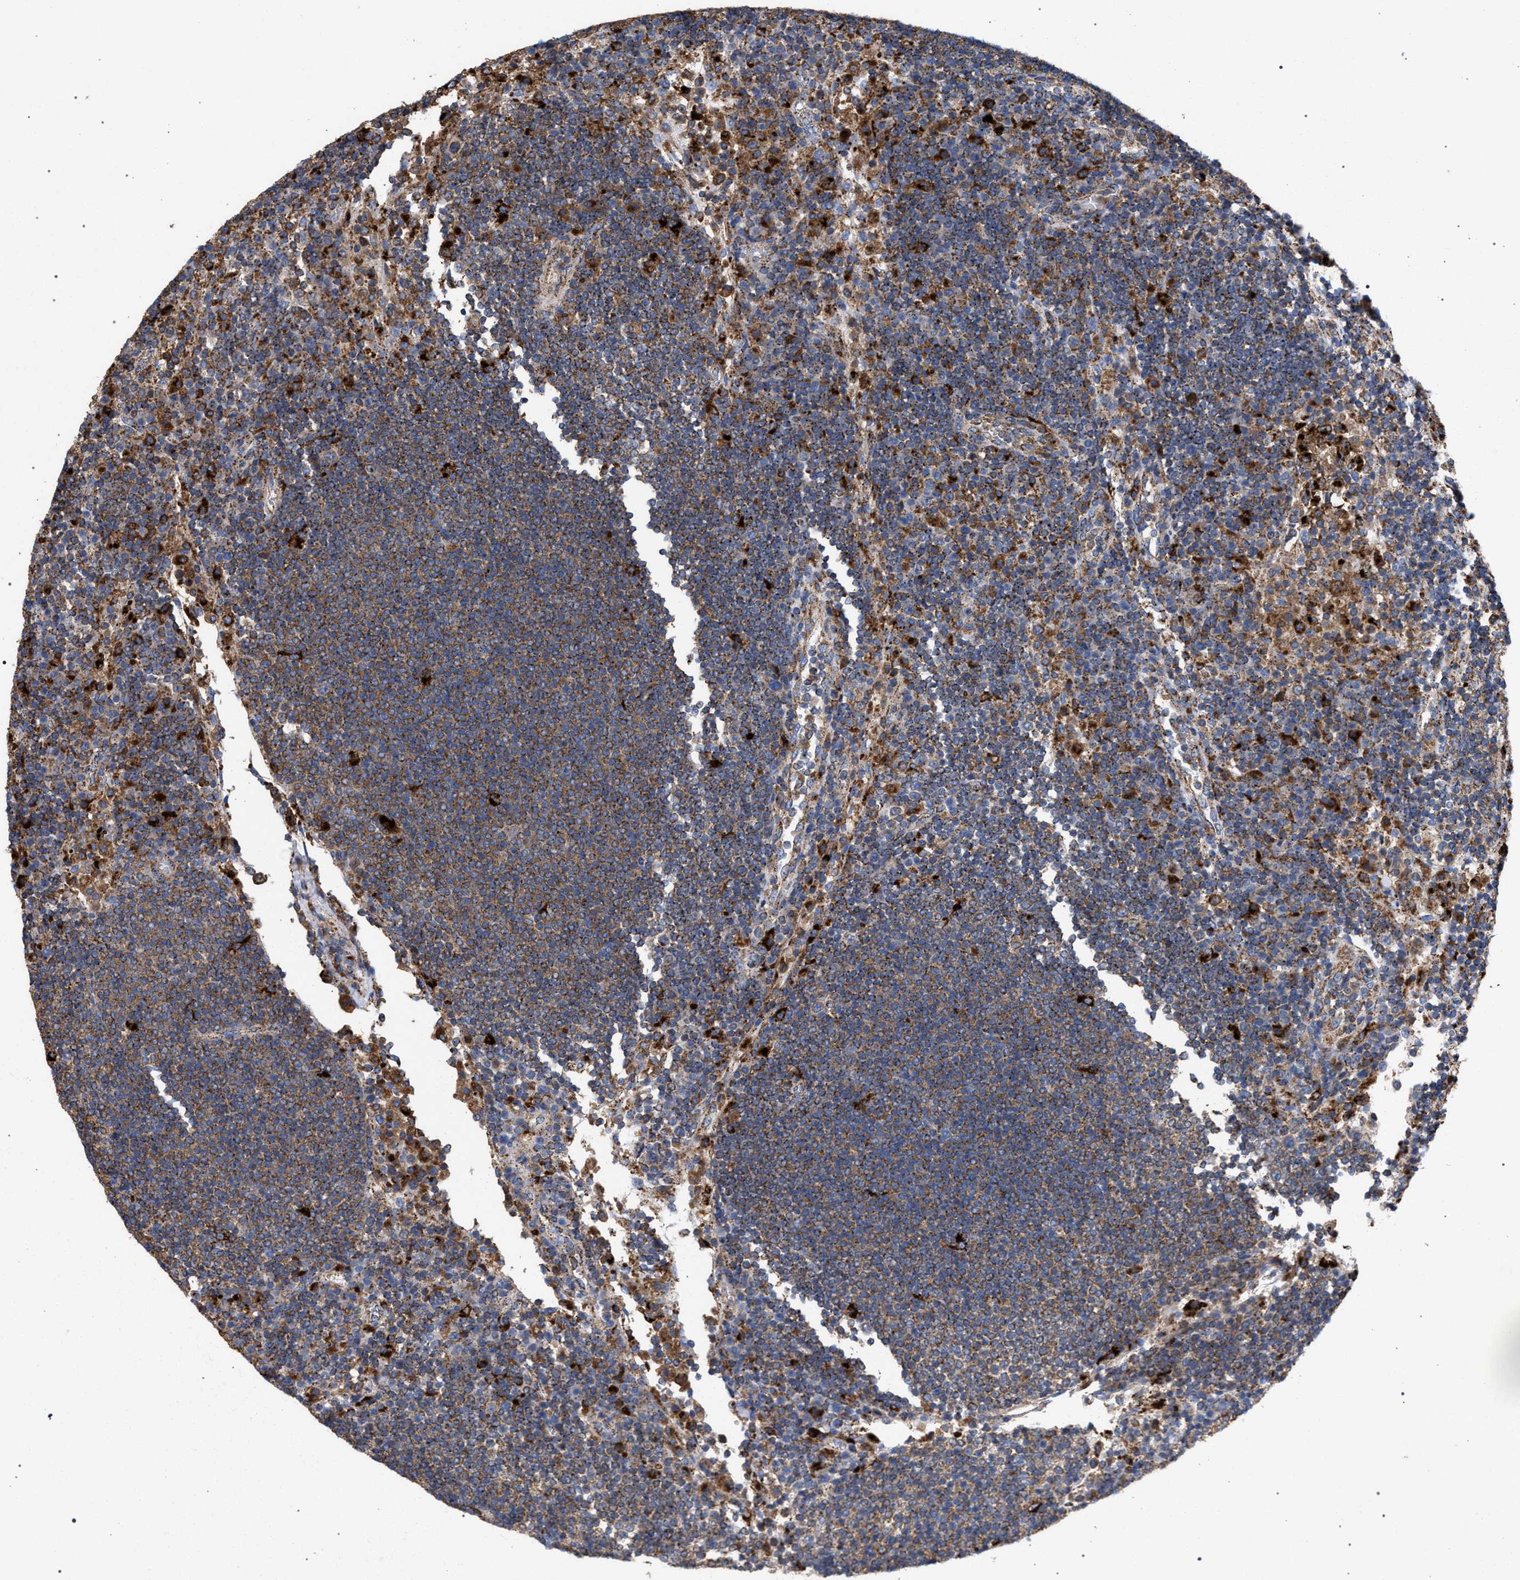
{"staining": {"intensity": "strong", "quantity": "<25%", "location": "cytoplasmic/membranous"}, "tissue": "lymph node", "cell_type": "Germinal center cells", "image_type": "normal", "snomed": [{"axis": "morphology", "description": "Normal tissue, NOS"}, {"axis": "topography", "description": "Lymph node"}], "caption": "This micrograph displays benign lymph node stained with immunohistochemistry (IHC) to label a protein in brown. The cytoplasmic/membranous of germinal center cells show strong positivity for the protein. Nuclei are counter-stained blue.", "gene": "PPT1", "patient": {"sex": "female", "age": 53}}